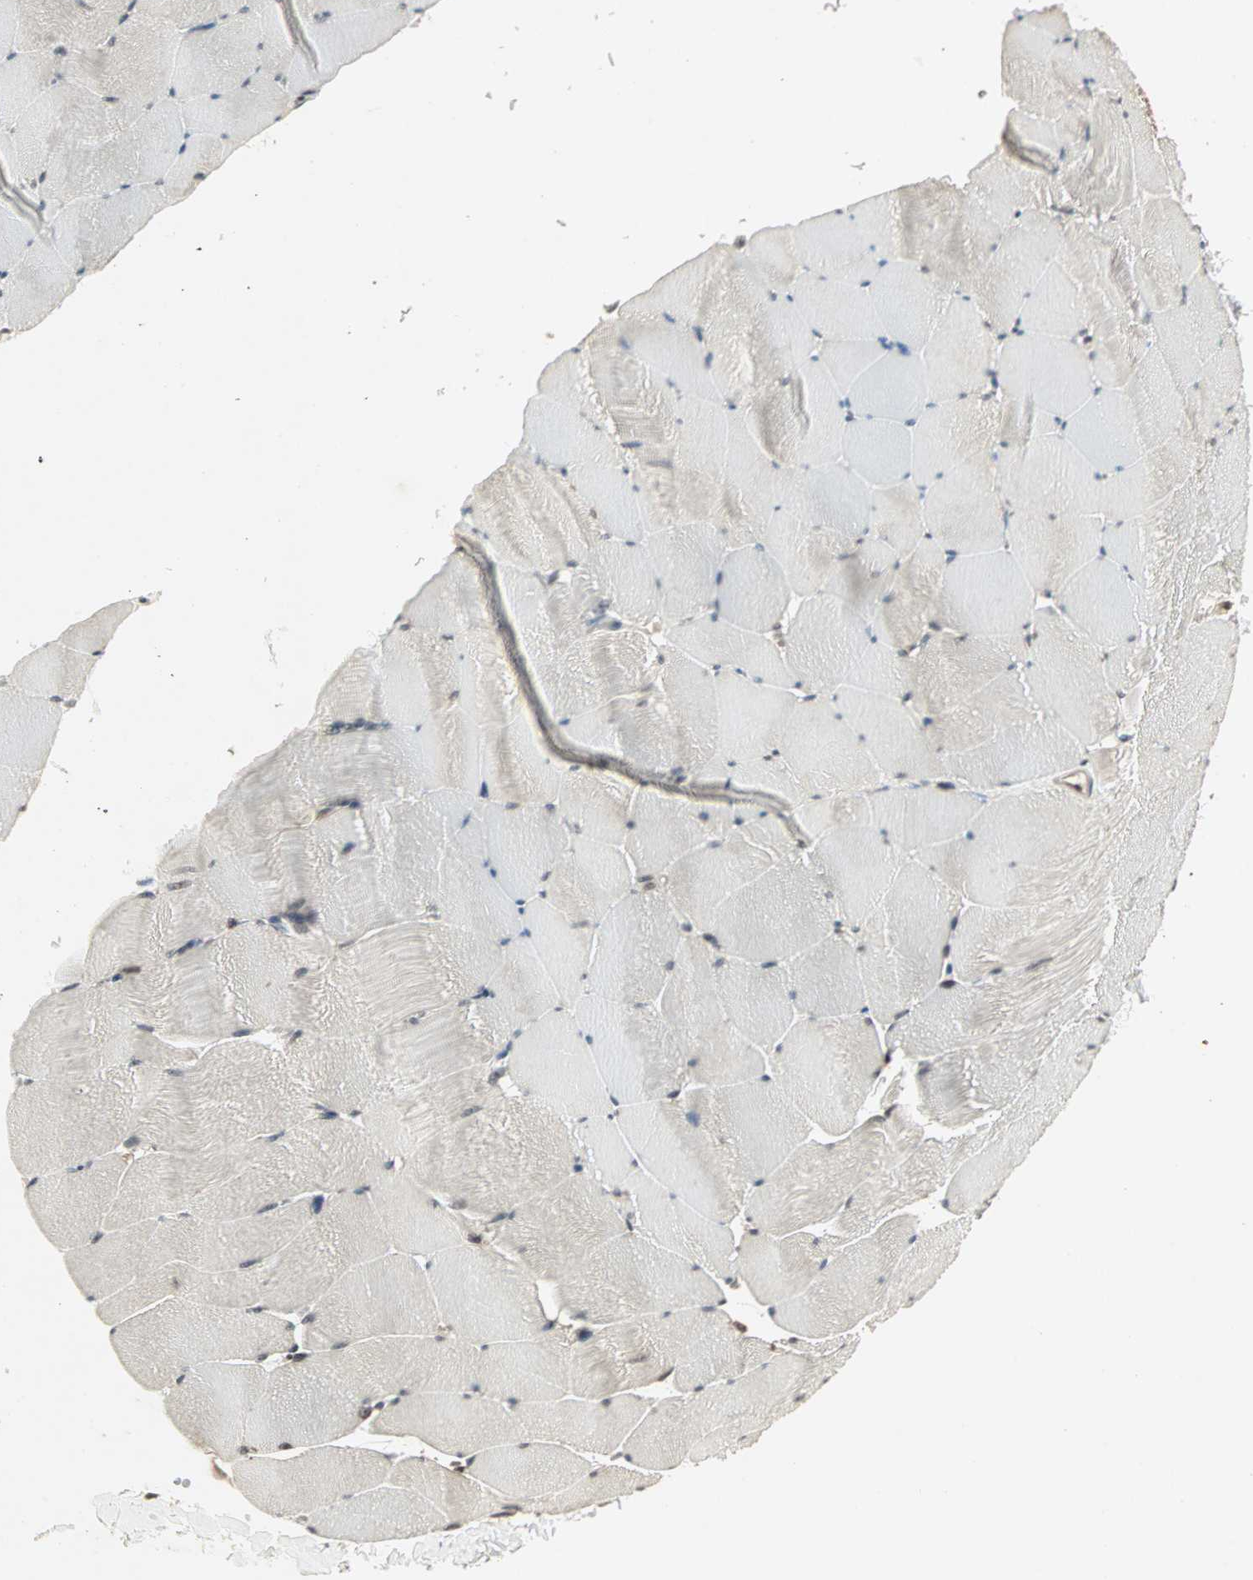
{"staining": {"intensity": "moderate", "quantity": "<25%", "location": "cytoplasmic/membranous,nuclear"}, "tissue": "skeletal muscle", "cell_type": "Myocytes", "image_type": "normal", "snomed": [{"axis": "morphology", "description": "Normal tissue, NOS"}, {"axis": "topography", "description": "Skeletal muscle"}], "caption": "Immunohistochemical staining of unremarkable skeletal muscle reveals moderate cytoplasmic/membranous,nuclear protein expression in approximately <25% of myocytes. (DAB (3,3'-diaminobenzidine) = brown stain, brightfield microscopy at high magnification).", "gene": "CSNK2B", "patient": {"sex": "male", "age": 62}}